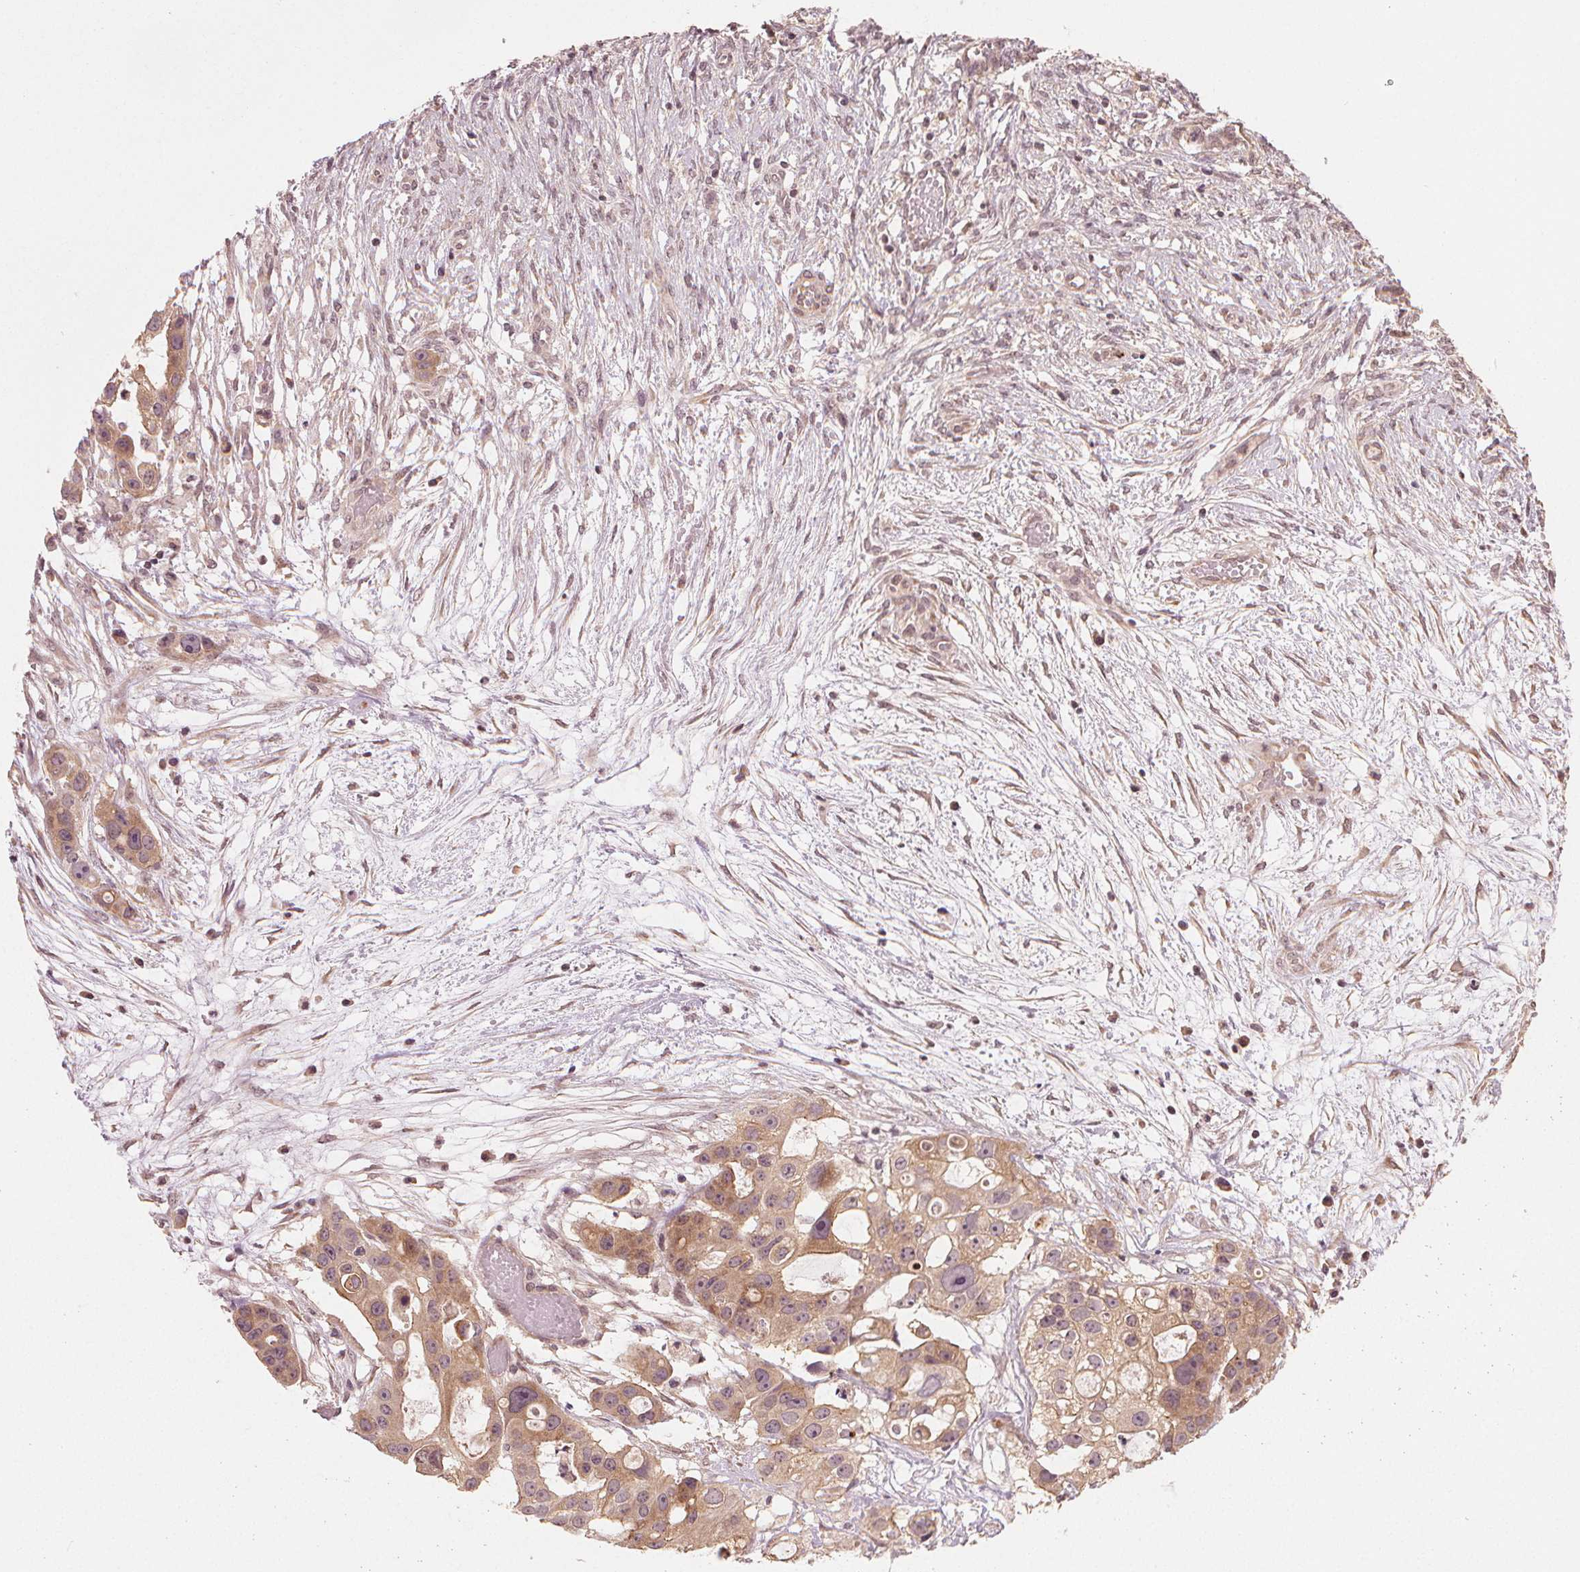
{"staining": {"intensity": "moderate", "quantity": ">75%", "location": "cytoplasmic/membranous"}, "tissue": "ovarian cancer", "cell_type": "Tumor cells", "image_type": "cancer", "snomed": [{"axis": "morphology", "description": "Cystadenocarcinoma, serous, NOS"}, {"axis": "topography", "description": "Ovary"}], "caption": "There is medium levels of moderate cytoplasmic/membranous staining in tumor cells of ovarian cancer (serous cystadenocarcinoma), as demonstrated by immunohistochemical staining (brown color).", "gene": "CLBA1", "patient": {"sex": "female", "age": 56}}